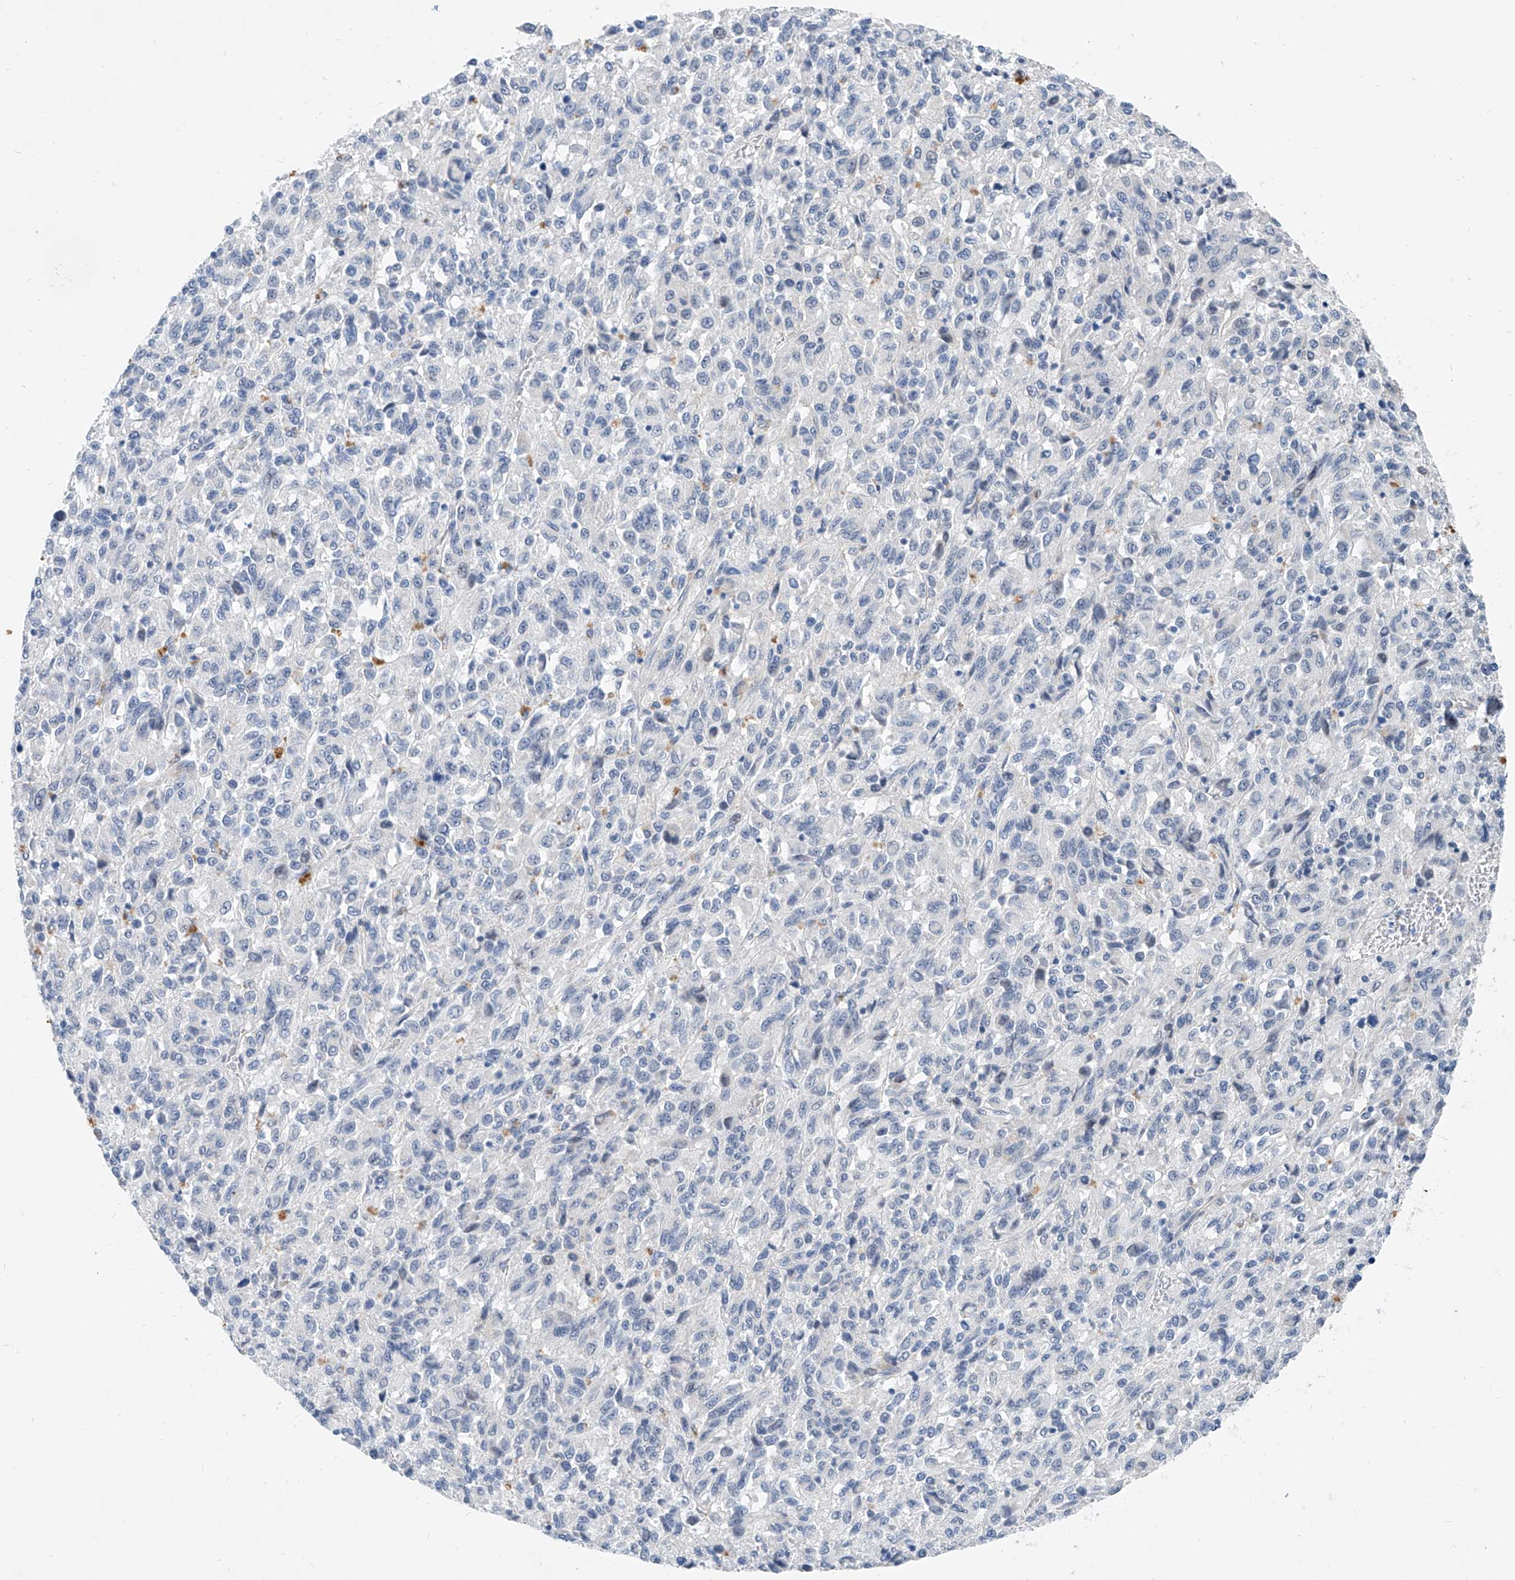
{"staining": {"intensity": "negative", "quantity": "none", "location": "none"}, "tissue": "melanoma", "cell_type": "Tumor cells", "image_type": "cancer", "snomed": [{"axis": "morphology", "description": "Malignant melanoma, Metastatic site"}, {"axis": "topography", "description": "Lung"}], "caption": "Tumor cells are negative for protein expression in human malignant melanoma (metastatic site). (IHC, brightfield microscopy, high magnification).", "gene": "BPTF", "patient": {"sex": "male", "age": 64}}